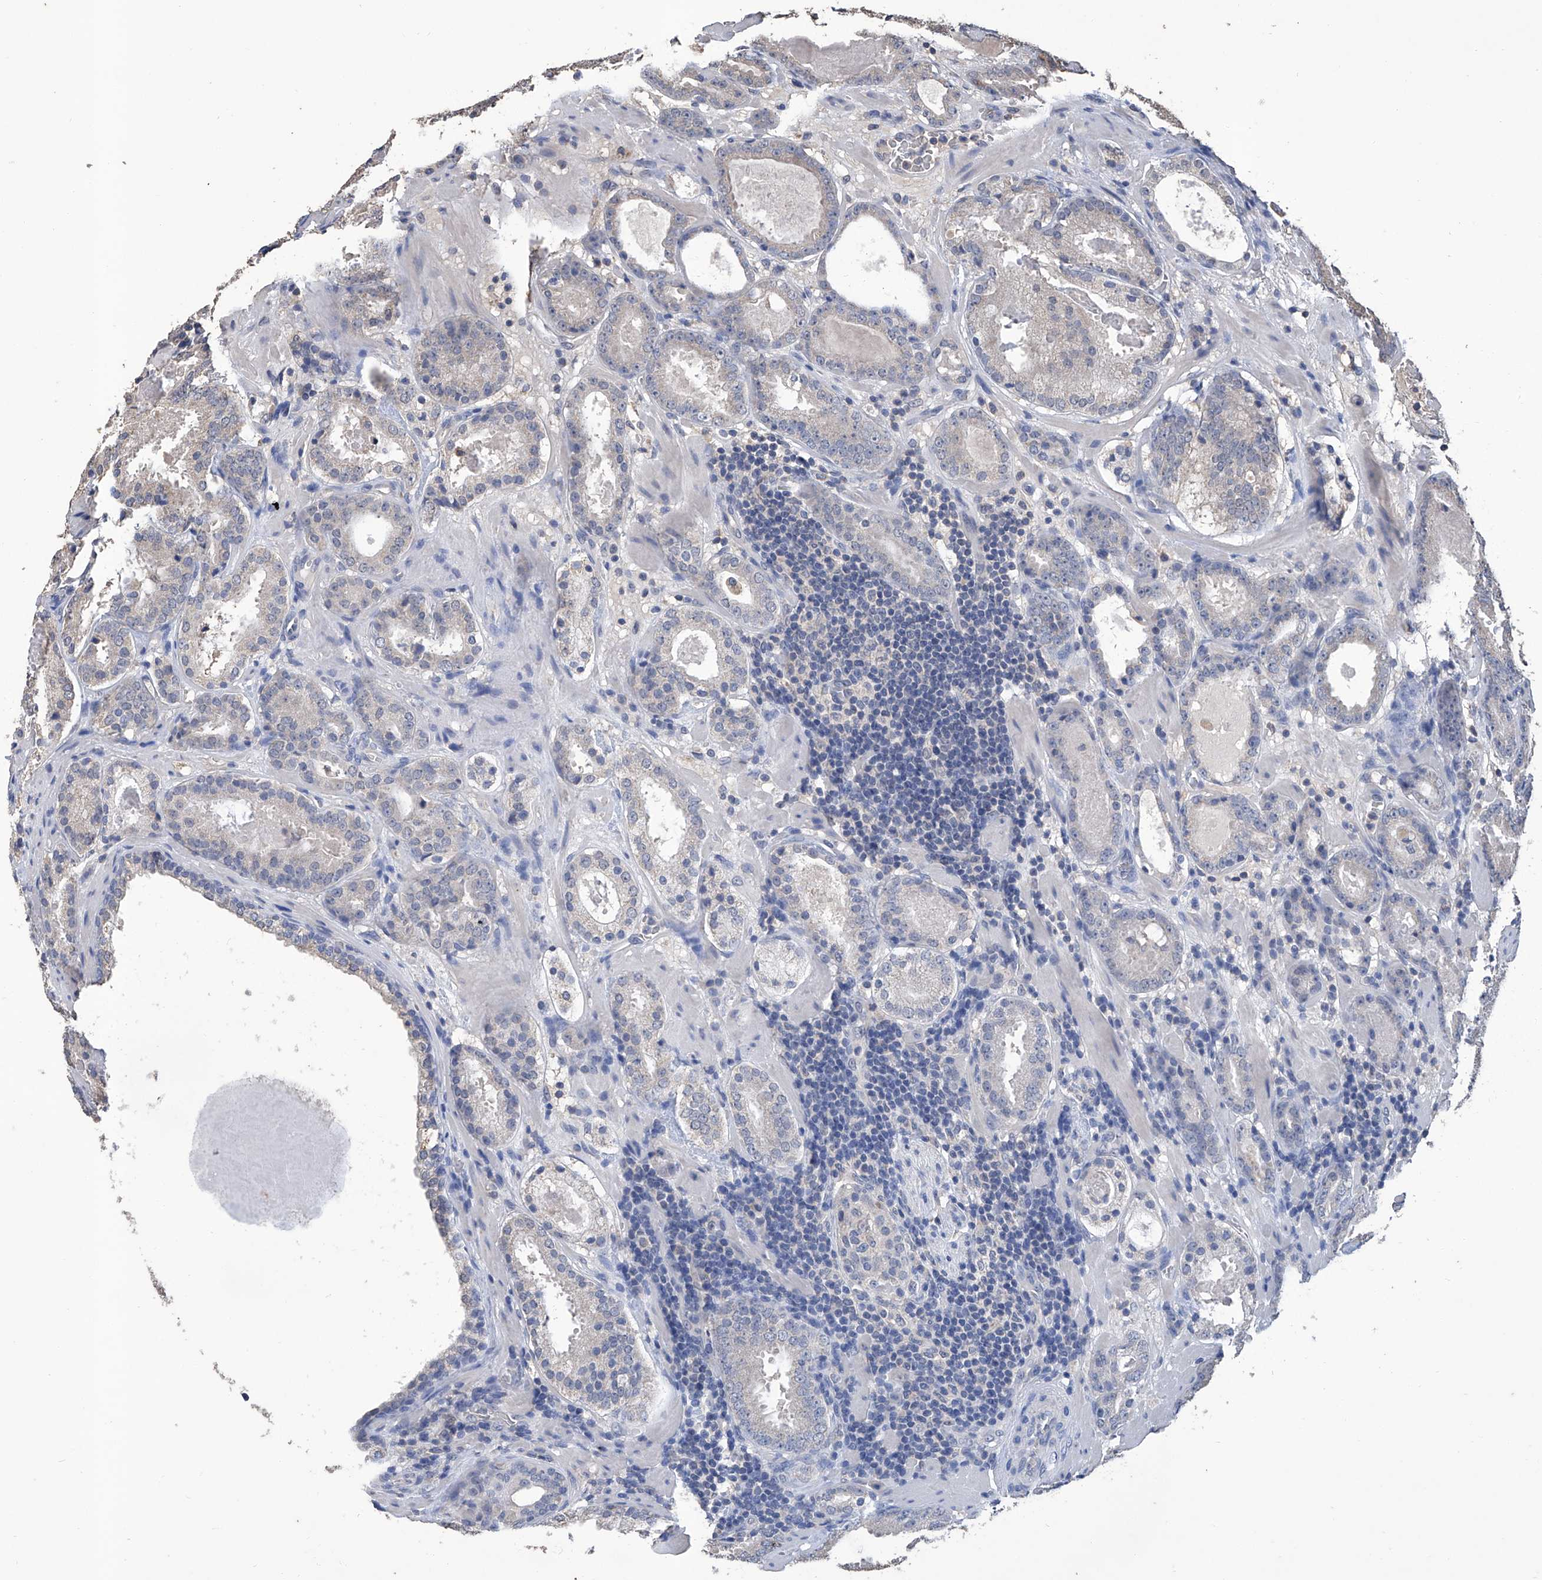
{"staining": {"intensity": "negative", "quantity": "none", "location": "none"}, "tissue": "prostate cancer", "cell_type": "Tumor cells", "image_type": "cancer", "snomed": [{"axis": "morphology", "description": "Adenocarcinoma, Low grade"}, {"axis": "topography", "description": "Prostate"}], "caption": "Immunohistochemistry of human prostate cancer shows no expression in tumor cells. Brightfield microscopy of immunohistochemistry stained with DAB (brown) and hematoxylin (blue), captured at high magnification.", "gene": "GPT", "patient": {"sex": "male", "age": 69}}